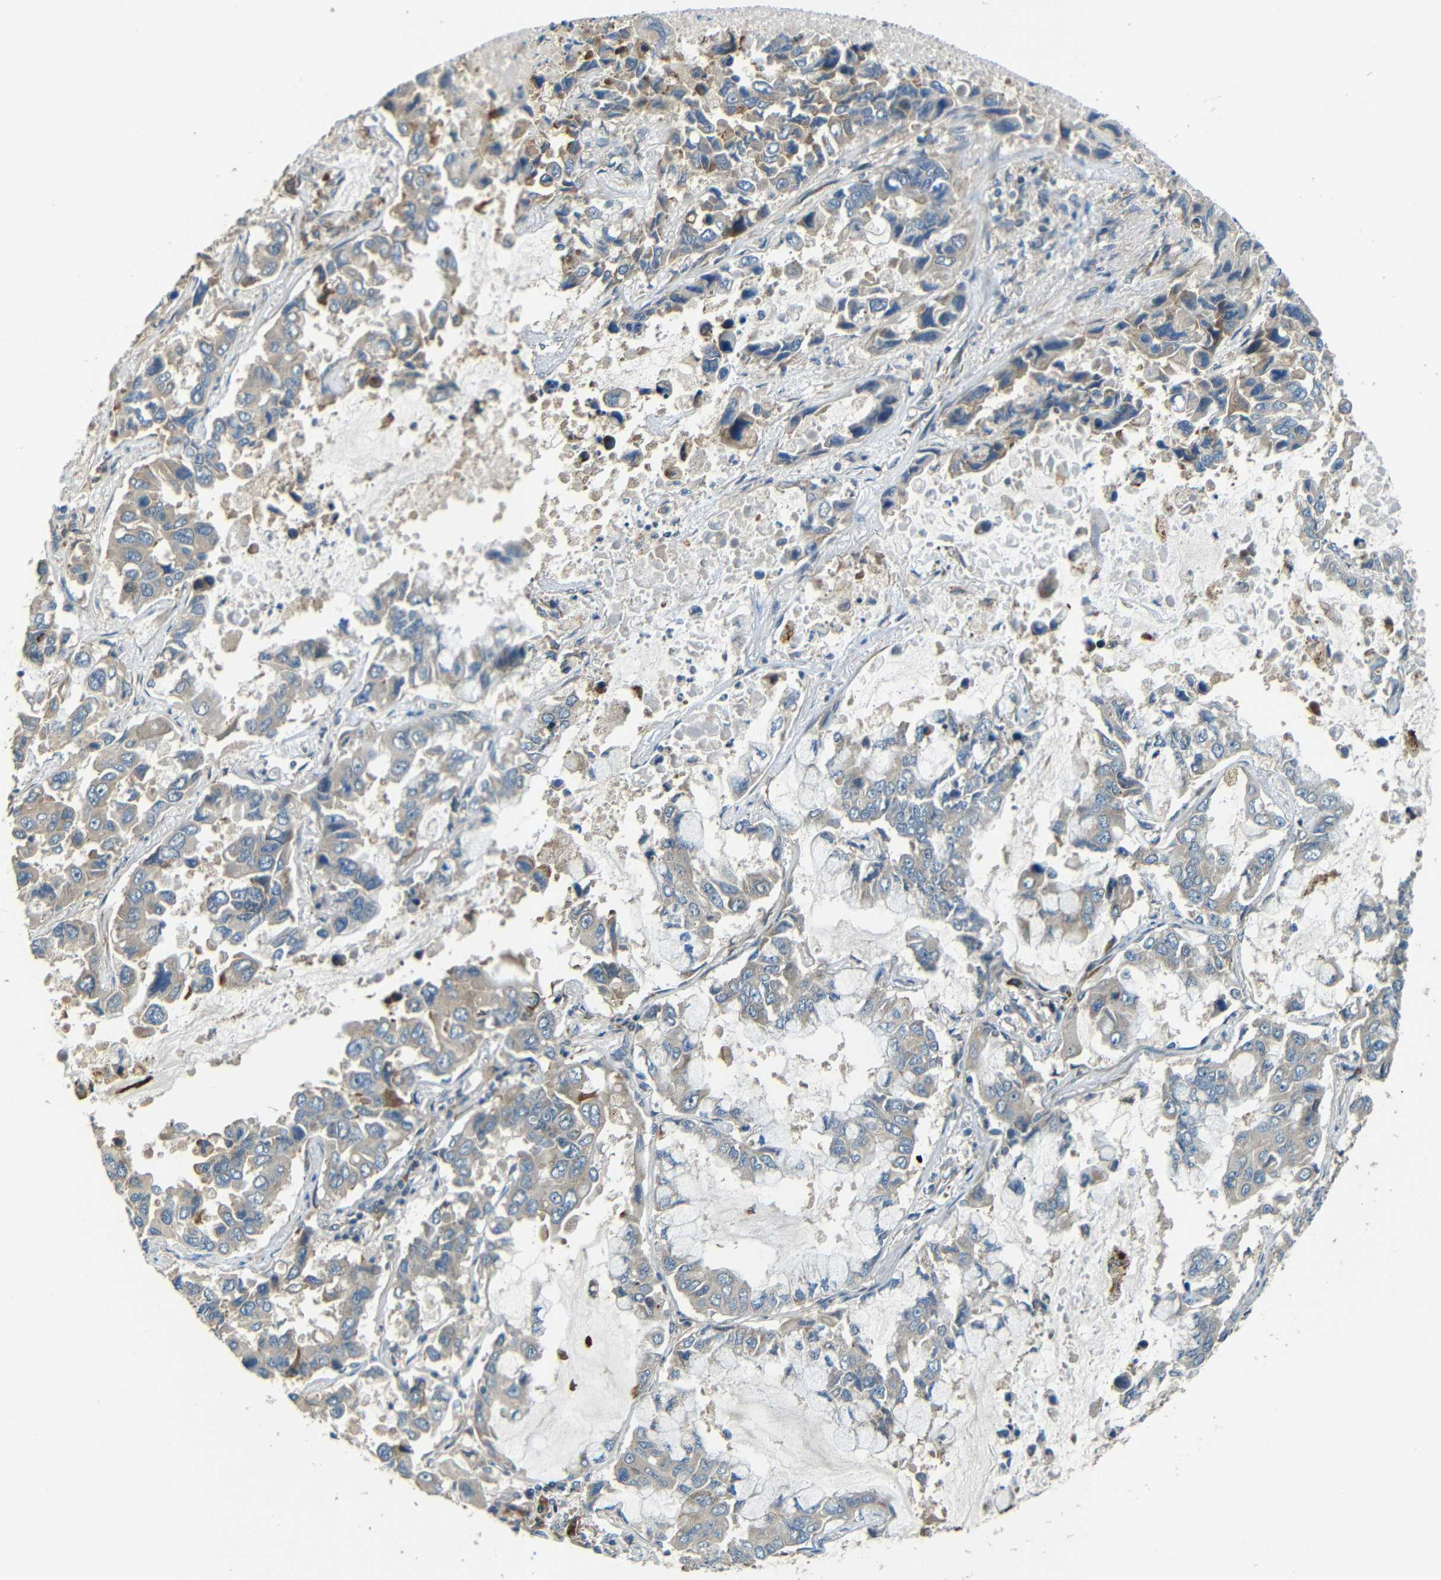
{"staining": {"intensity": "negative", "quantity": "none", "location": "none"}, "tissue": "lung cancer", "cell_type": "Tumor cells", "image_type": "cancer", "snomed": [{"axis": "morphology", "description": "Adenocarcinoma, NOS"}, {"axis": "topography", "description": "Lung"}], "caption": "DAB (3,3'-diaminobenzidine) immunohistochemical staining of human lung cancer (adenocarcinoma) shows no significant positivity in tumor cells.", "gene": "FNDC3A", "patient": {"sex": "male", "age": 64}}